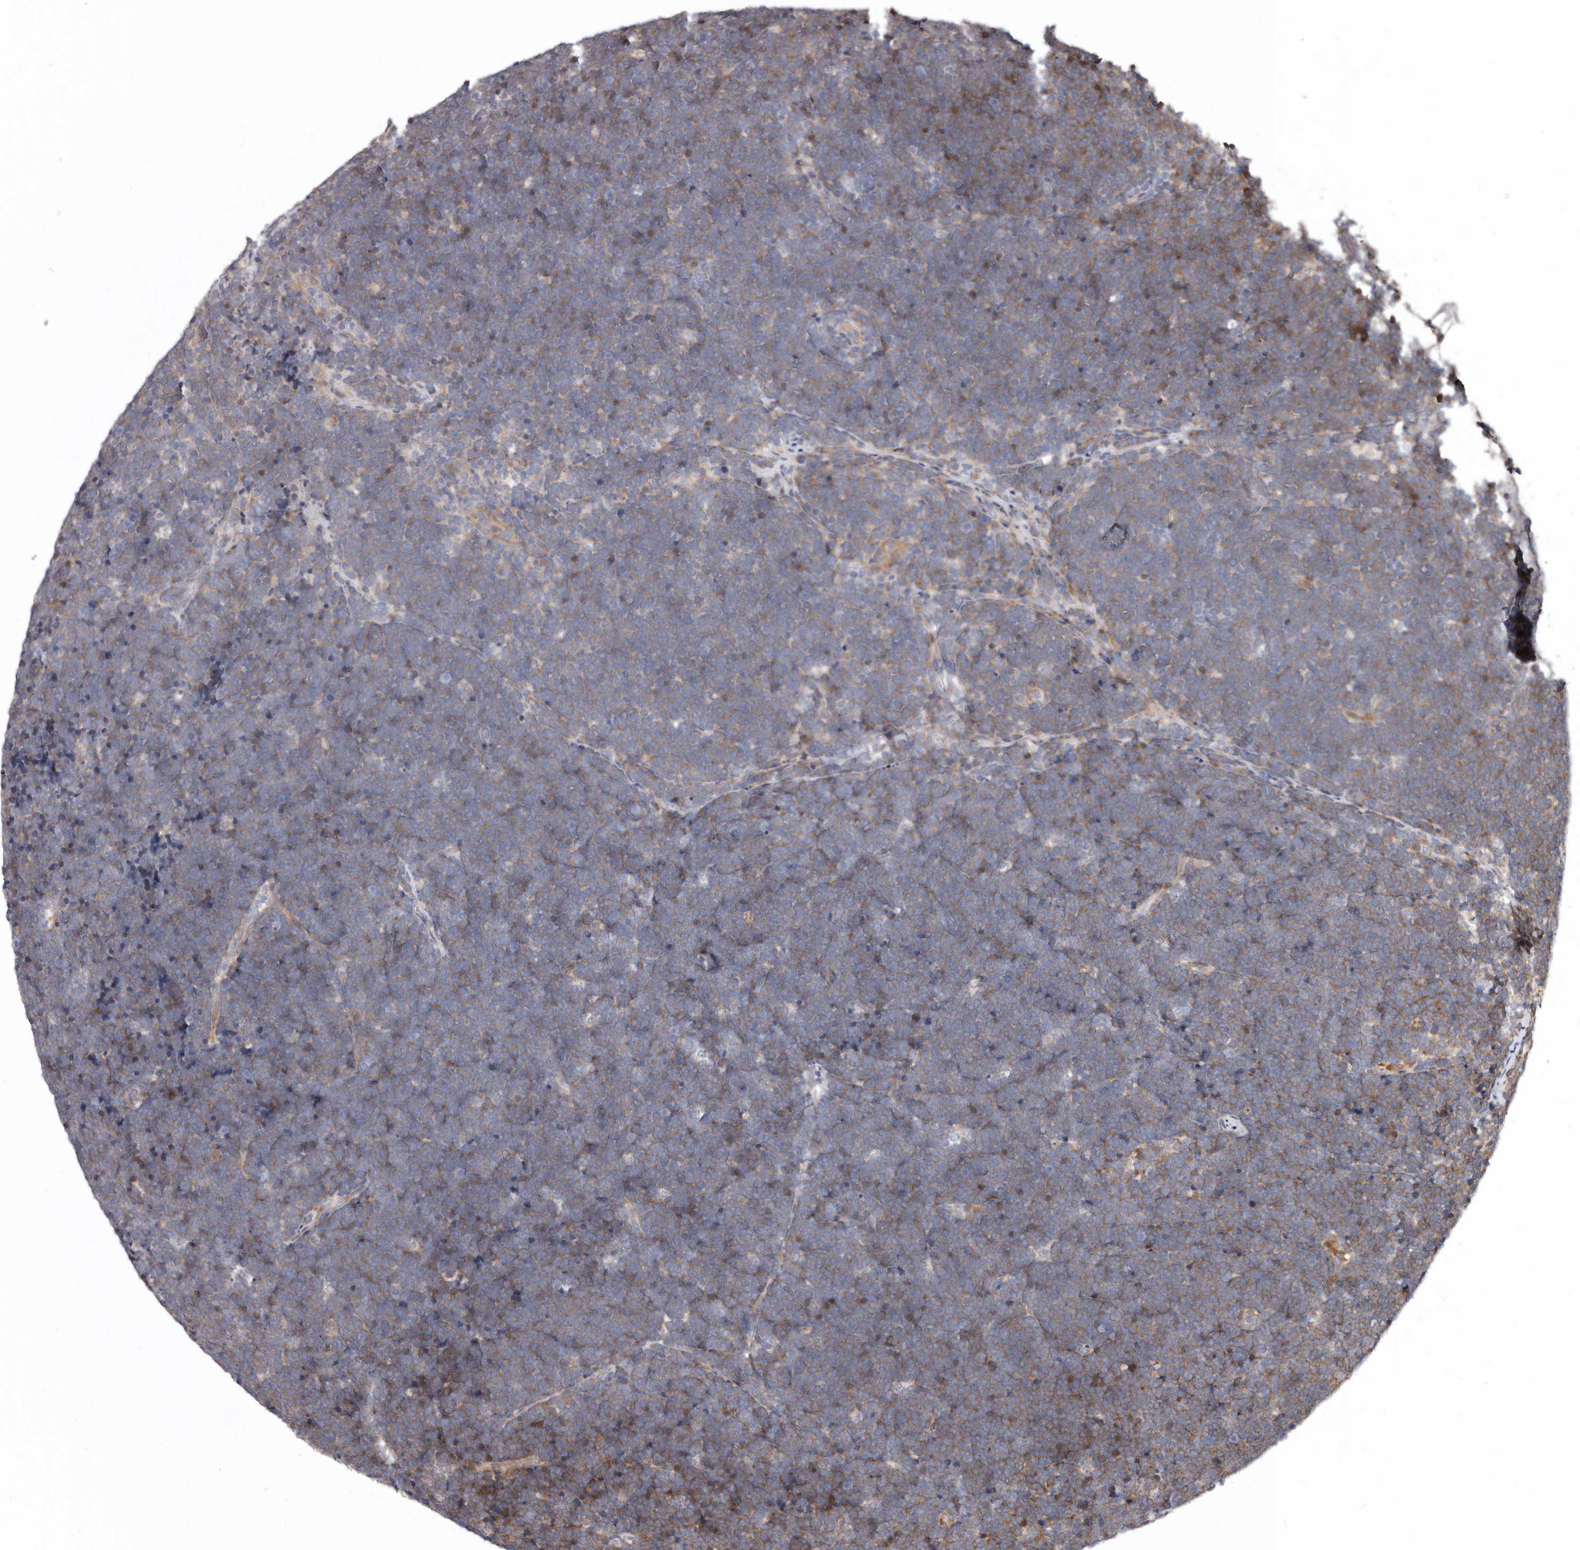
{"staining": {"intensity": "moderate", "quantity": "<25%", "location": "cytoplasmic/membranous"}, "tissue": "lymphoma", "cell_type": "Tumor cells", "image_type": "cancer", "snomed": [{"axis": "morphology", "description": "Malignant lymphoma, non-Hodgkin's type, High grade"}, {"axis": "topography", "description": "Lymph node"}], "caption": "Human lymphoma stained for a protein (brown) exhibits moderate cytoplasmic/membranous positive staining in about <25% of tumor cells.", "gene": "WEE2", "patient": {"sex": "male", "age": 13}}